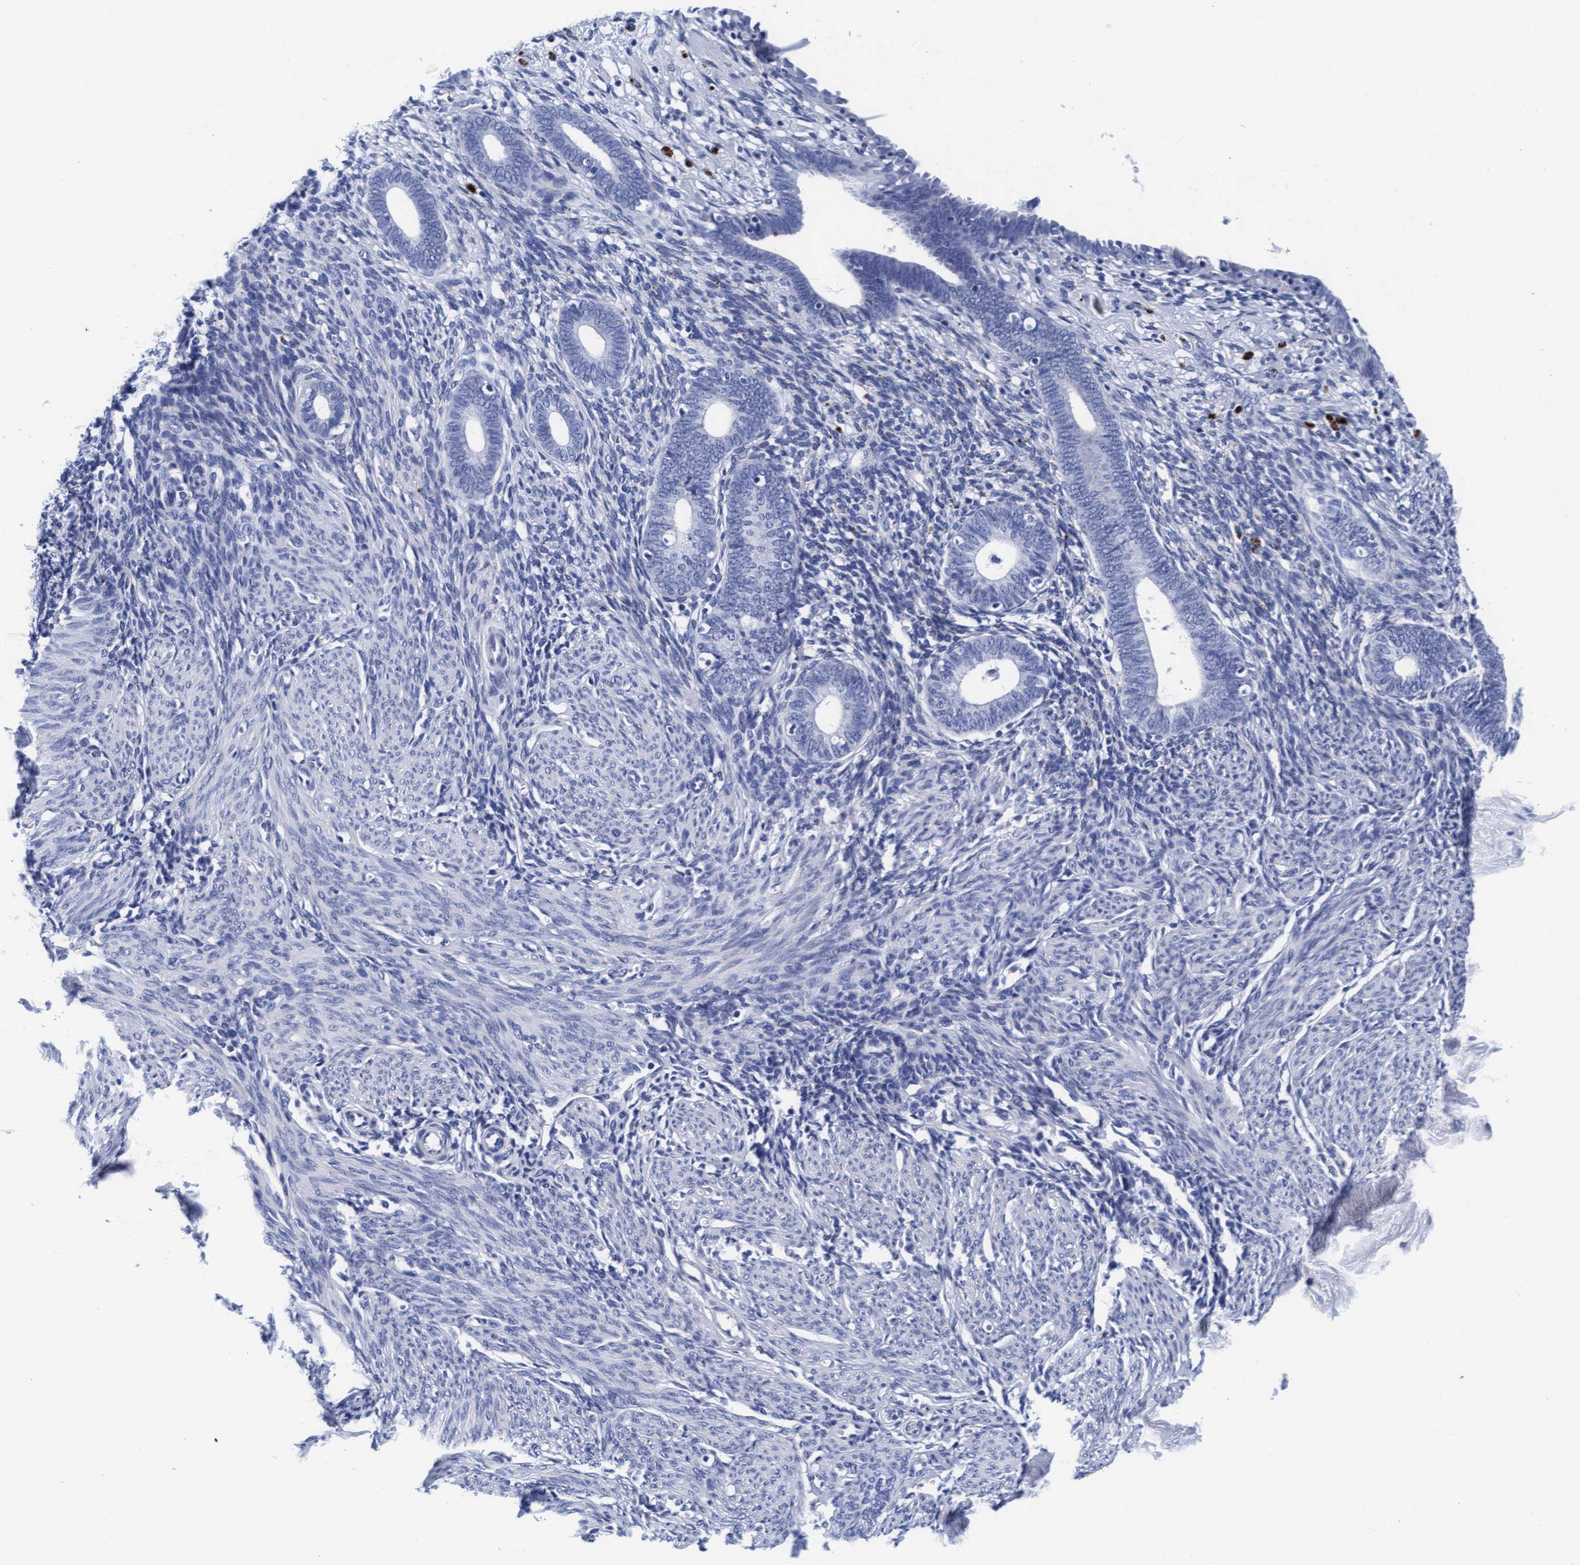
{"staining": {"intensity": "negative", "quantity": "none", "location": "none"}, "tissue": "endometrium", "cell_type": "Cells in endometrial stroma", "image_type": "normal", "snomed": [{"axis": "morphology", "description": "Normal tissue, NOS"}, {"axis": "morphology", "description": "Adenocarcinoma, NOS"}, {"axis": "topography", "description": "Endometrium"}], "caption": "A histopathology image of endometrium stained for a protein displays no brown staining in cells in endometrial stroma. Nuclei are stained in blue.", "gene": "ARSG", "patient": {"sex": "female", "age": 57}}